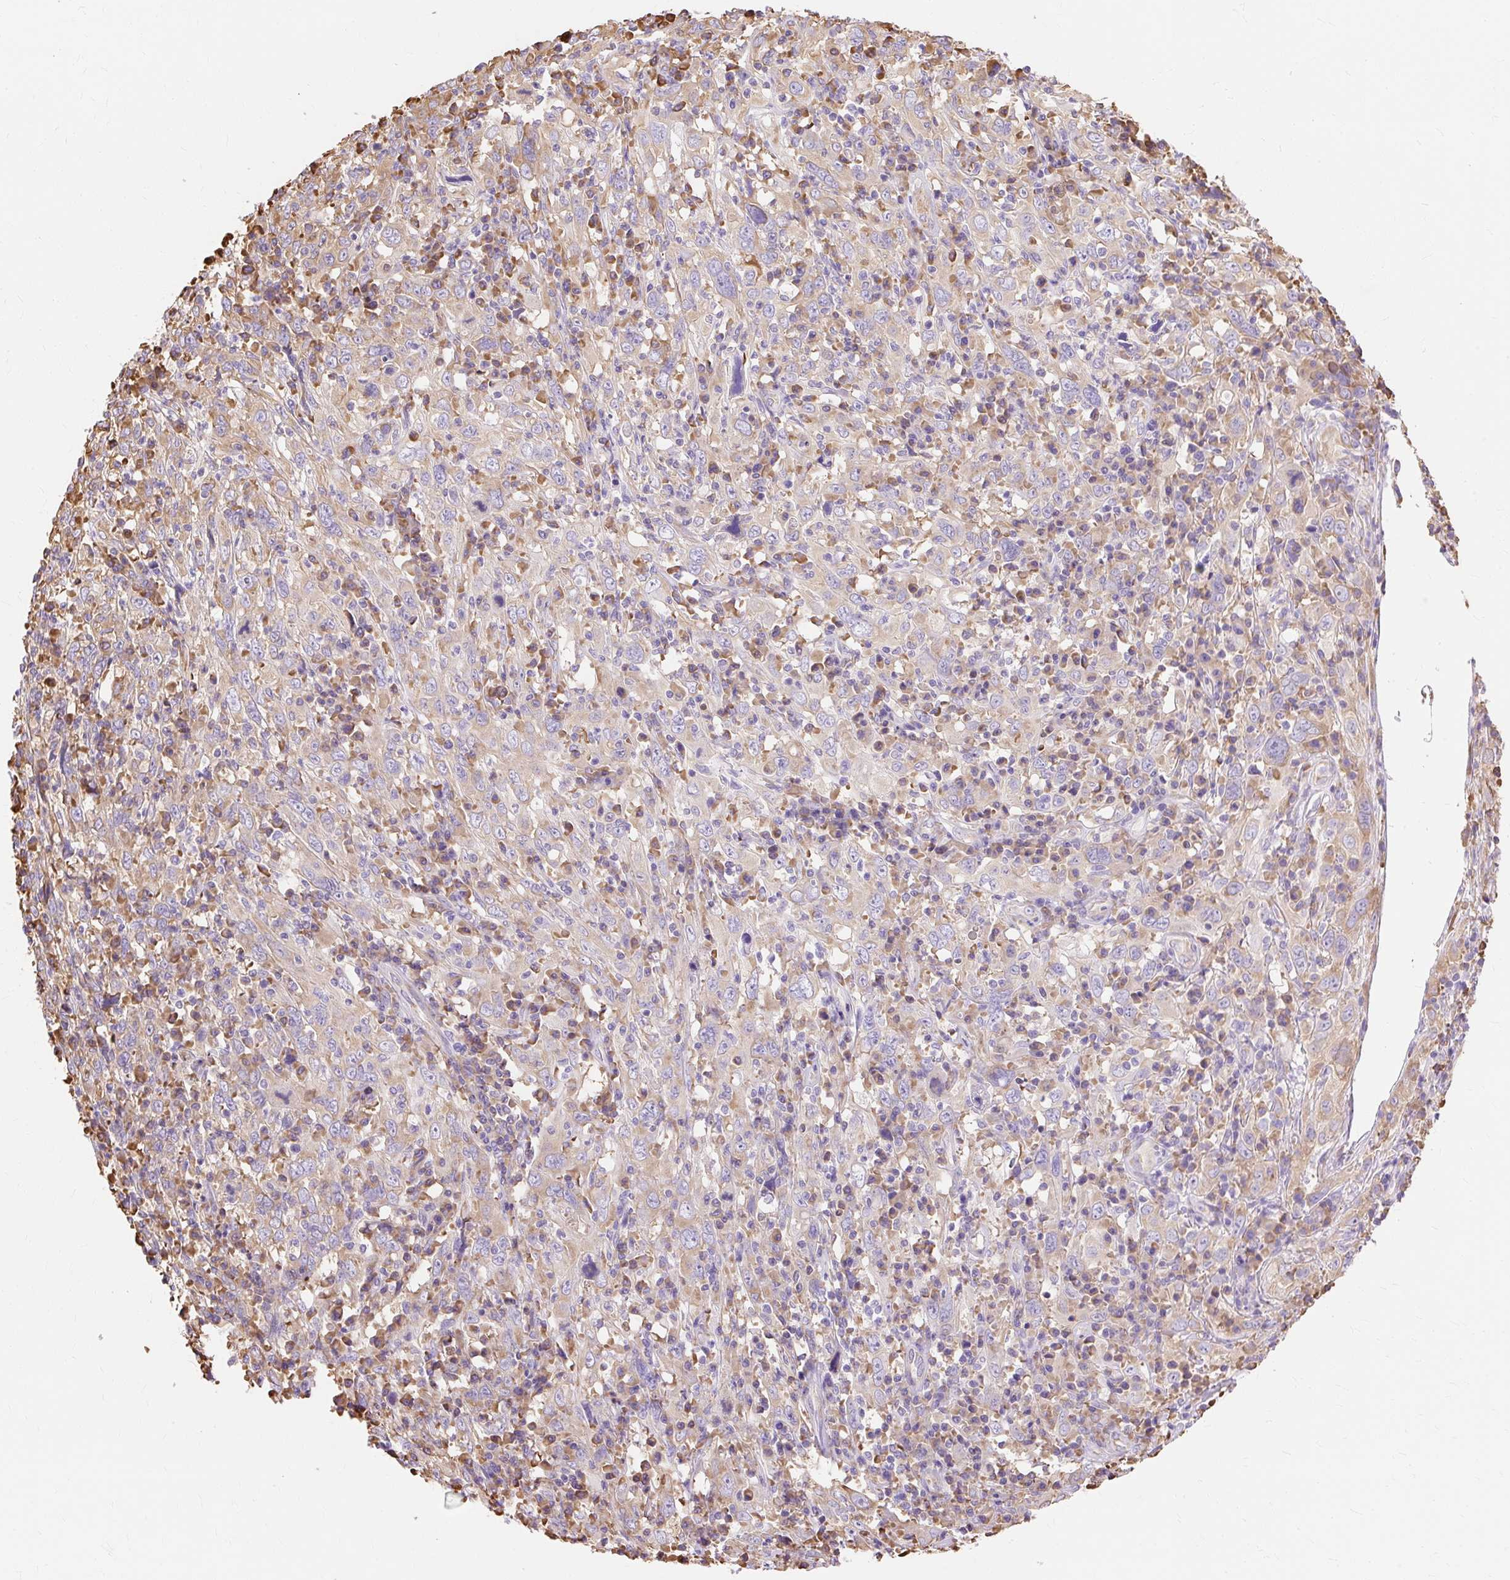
{"staining": {"intensity": "weak", "quantity": "<25%", "location": "cytoplasmic/membranous"}, "tissue": "cervical cancer", "cell_type": "Tumor cells", "image_type": "cancer", "snomed": [{"axis": "morphology", "description": "Squamous cell carcinoma, NOS"}, {"axis": "topography", "description": "Cervix"}], "caption": "IHC photomicrograph of neoplastic tissue: squamous cell carcinoma (cervical) stained with DAB (3,3'-diaminobenzidine) reveals no significant protein staining in tumor cells.", "gene": "RPS17", "patient": {"sex": "female", "age": 46}}